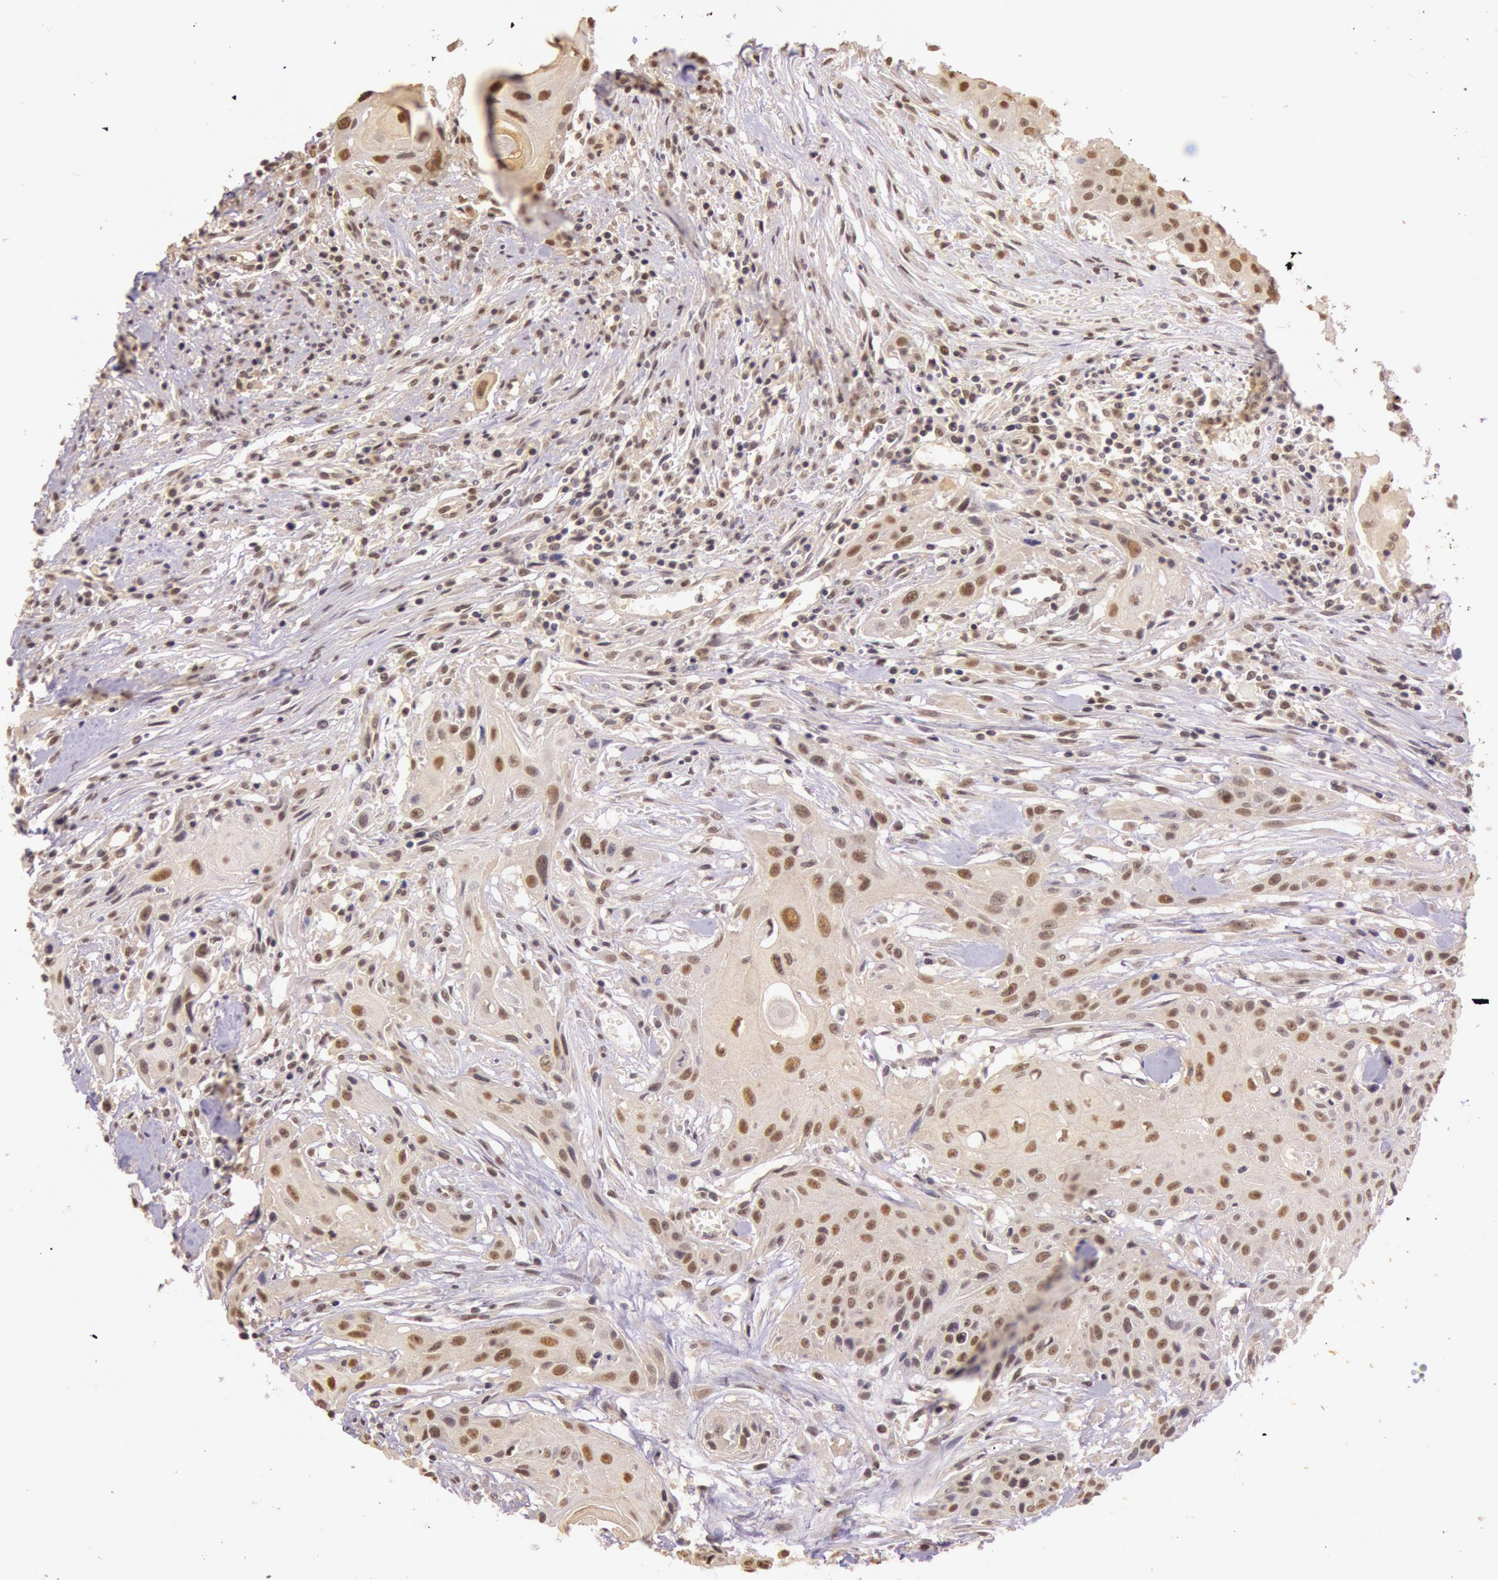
{"staining": {"intensity": "moderate", "quantity": "25%-75%", "location": "cytoplasmic/membranous,nuclear"}, "tissue": "head and neck cancer", "cell_type": "Tumor cells", "image_type": "cancer", "snomed": [{"axis": "morphology", "description": "Squamous cell carcinoma, NOS"}, {"axis": "morphology", "description": "Squamous cell carcinoma, metastatic, NOS"}, {"axis": "topography", "description": "Lymph node"}, {"axis": "topography", "description": "Salivary gland"}, {"axis": "topography", "description": "Head-Neck"}], "caption": "IHC of head and neck metastatic squamous cell carcinoma displays medium levels of moderate cytoplasmic/membranous and nuclear positivity in approximately 25%-75% of tumor cells.", "gene": "RTL10", "patient": {"sex": "female", "age": 74}}